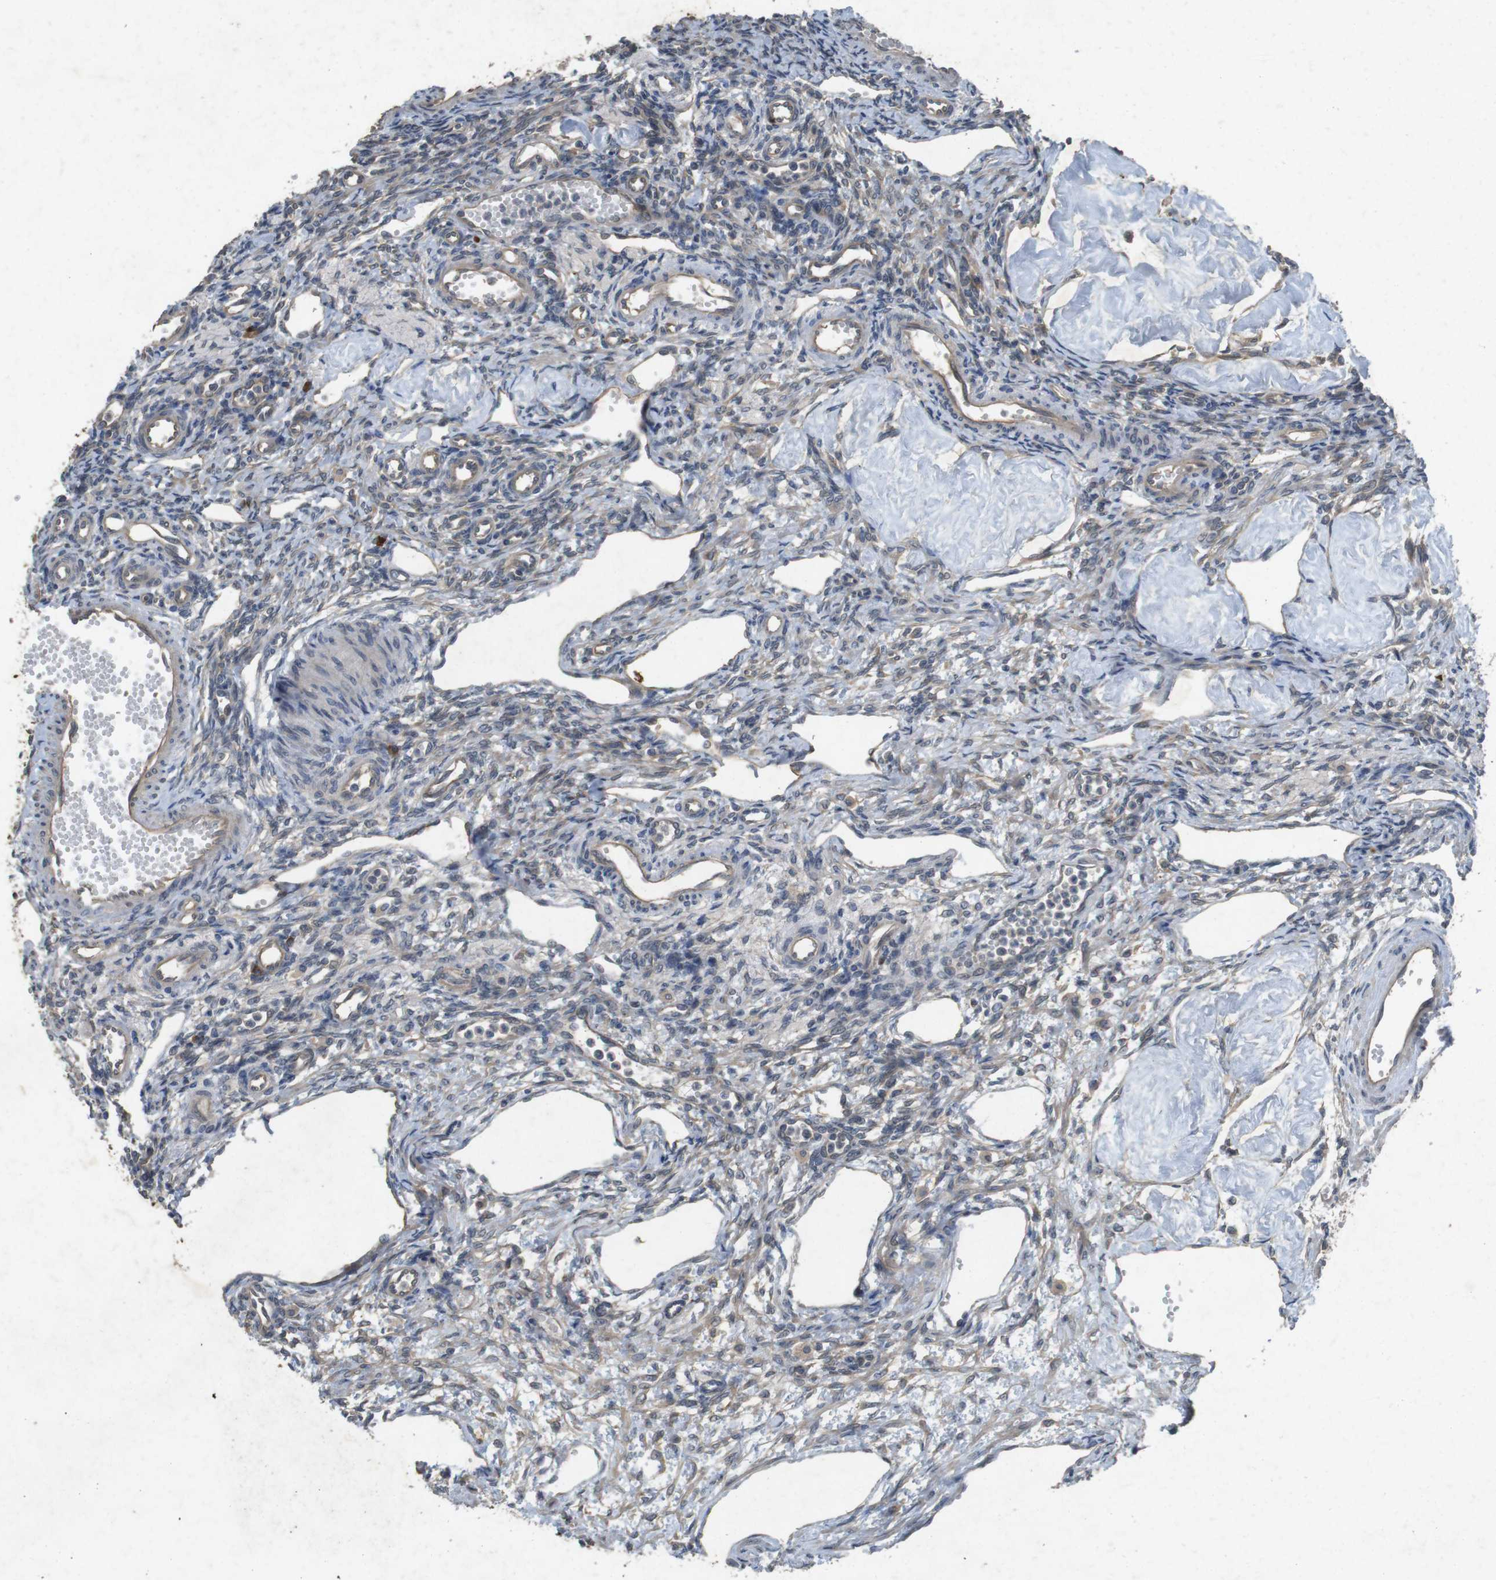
{"staining": {"intensity": "weak", "quantity": "<25%", "location": "cytoplasmic/membranous"}, "tissue": "ovary", "cell_type": "Ovarian stroma cells", "image_type": "normal", "snomed": [{"axis": "morphology", "description": "Normal tissue, NOS"}, {"axis": "topography", "description": "Ovary"}], "caption": "Photomicrograph shows no protein positivity in ovarian stroma cells of normal ovary.", "gene": "FLCN", "patient": {"sex": "female", "age": 33}}